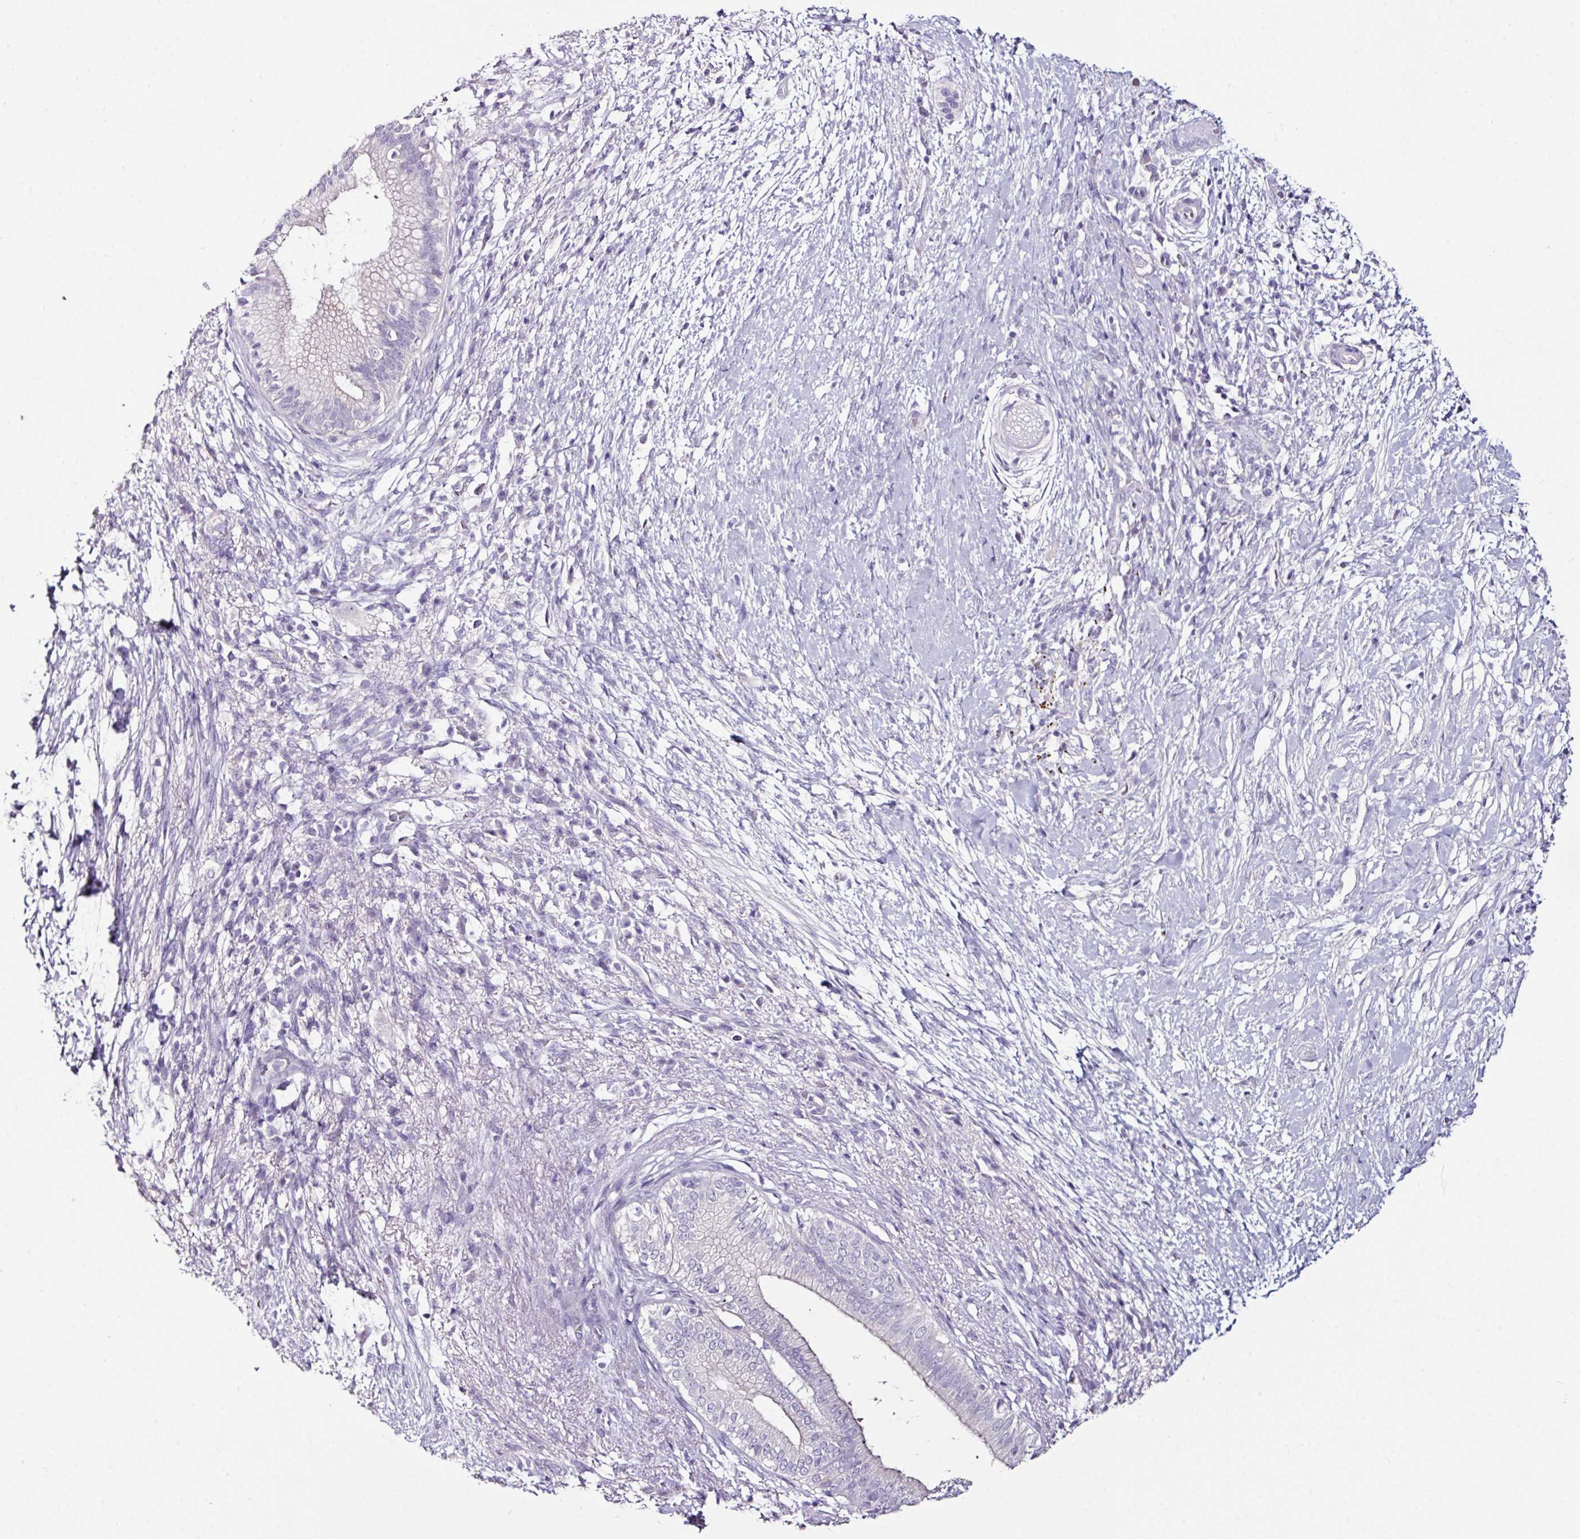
{"staining": {"intensity": "negative", "quantity": "none", "location": "none"}, "tissue": "pancreatic cancer", "cell_type": "Tumor cells", "image_type": "cancer", "snomed": [{"axis": "morphology", "description": "Adenocarcinoma, NOS"}, {"axis": "topography", "description": "Pancreas"}], "caption": "Tumor cells are negative for protein expression in human adenocarcinoma (pancreatic).", "gene": "GLP2R", "patient": {"sex": "female", "age": 72}}